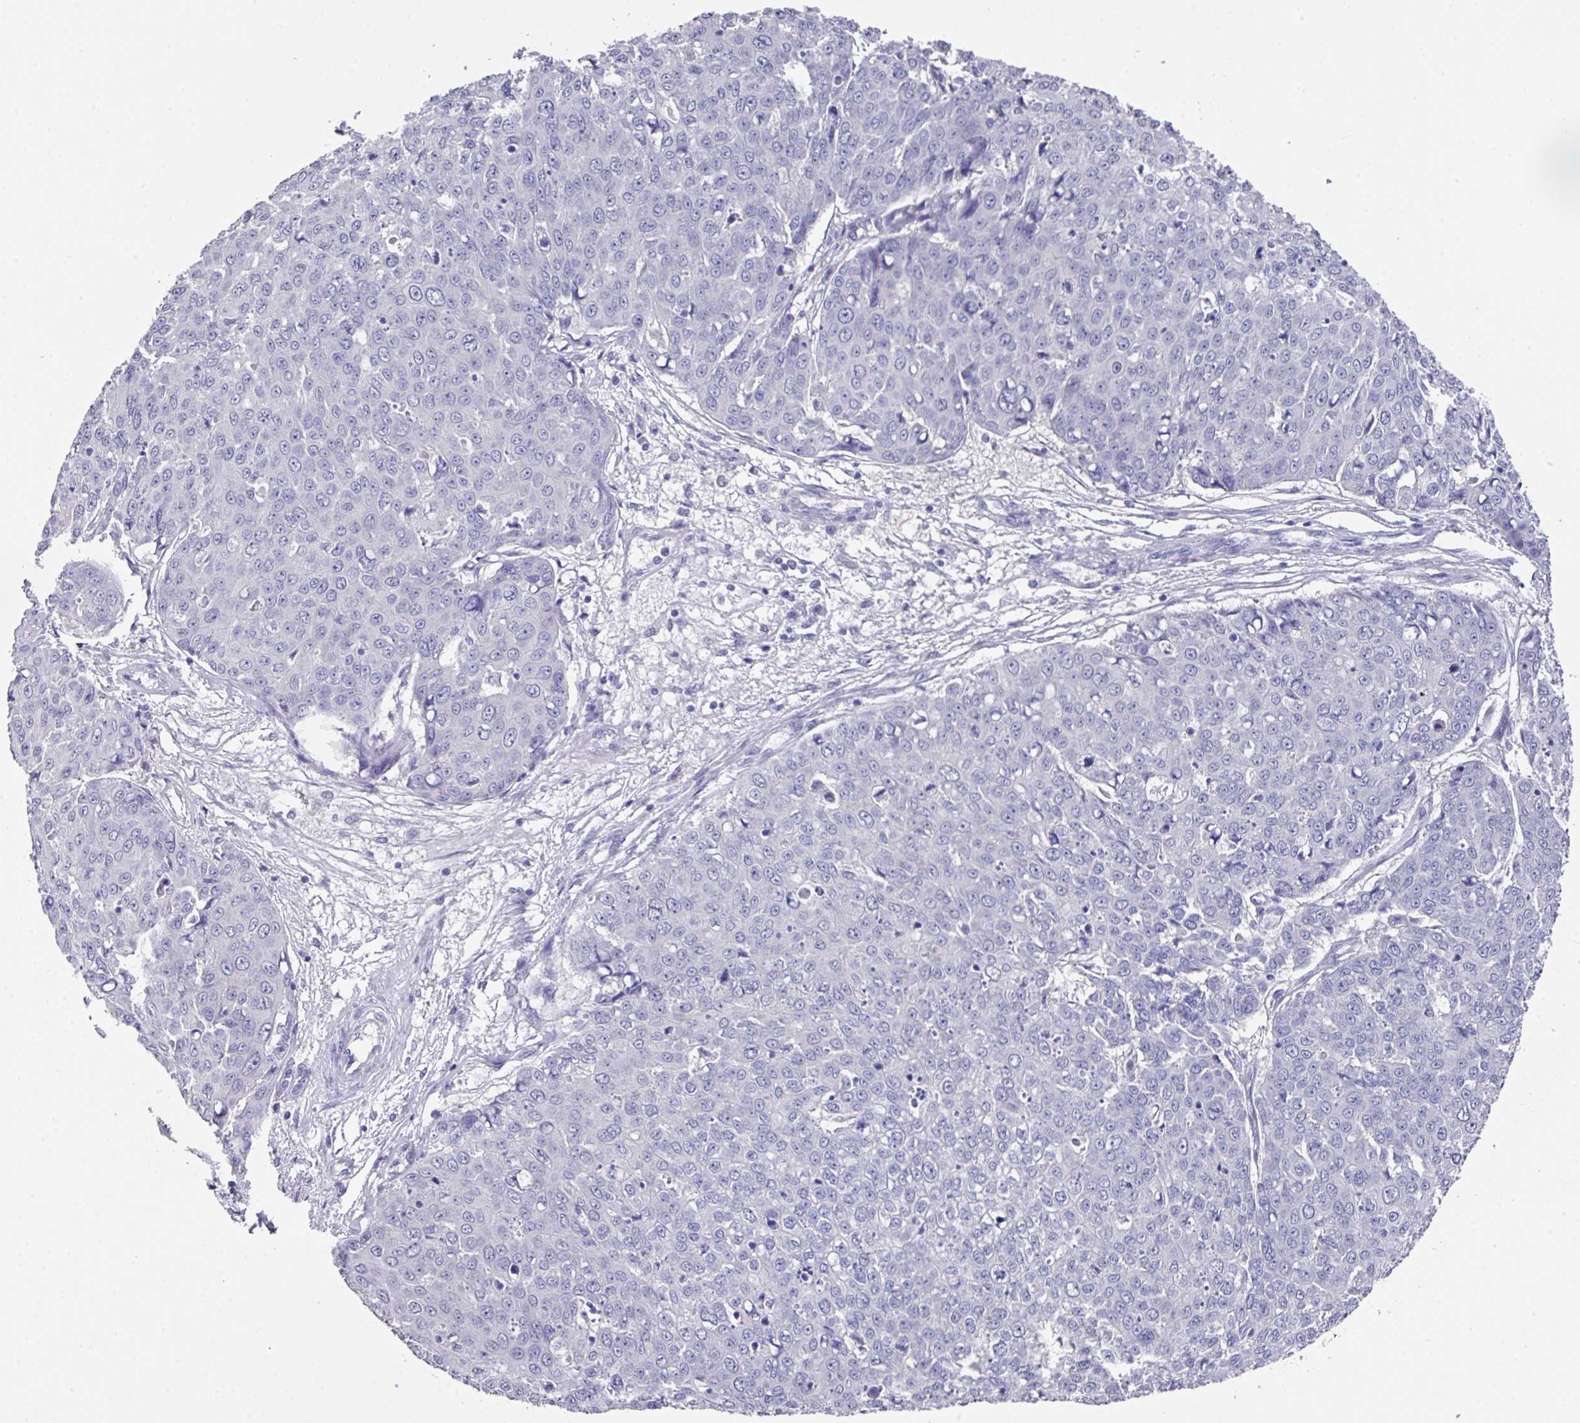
{"staining": {"intensity": "negative", "quantity": "none", "location": "none"}, "tissue": "skin cancer", "cell_type": "Tumor cells", "image_type": "cancer", "snomed": [{"axis": "morphology", "description": "Squamous cell carcinoma, NOS"}, {"axis": "topography", "description": "Skin"}], "caption": "The immunohistochemistry (IHC) histopathology image has no significant positivity in tumor cells of skin cancer (squamous cell carcinoma) tissue. (DAB IHC, high magnification).", "gene": "DAZL", "patient": {"sex": "male", "age": 71}}